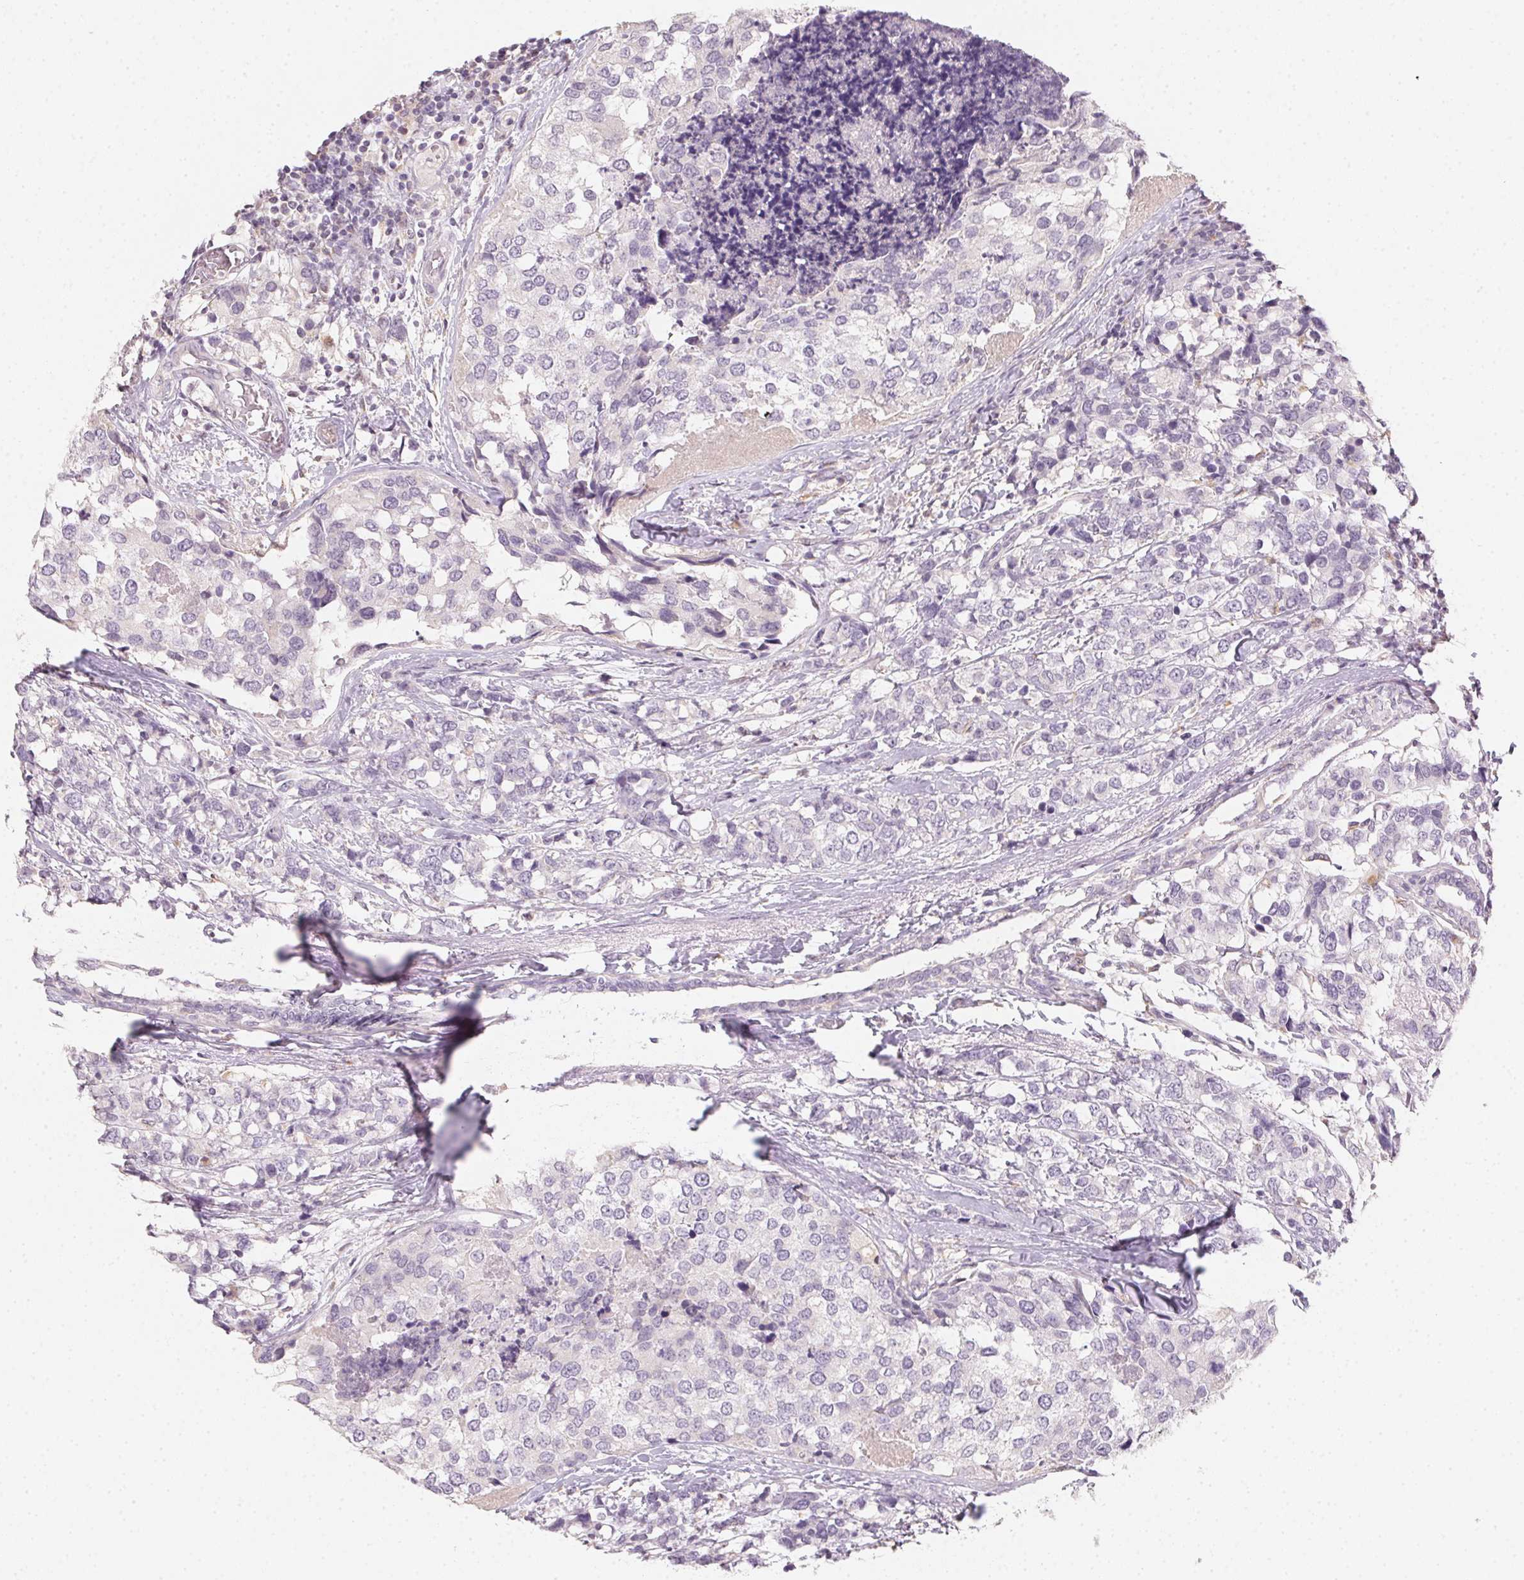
{"staining": {"intensity": "negative", "quantity": "none", "location": "none"}, "tissue": "breast cancer", "cell_type": "Tumor cells", "image_type": "cancer", "snomed": [{"axis": "morphology", "description": "Lobular carcinoma"}, {"axis": "topography", "description": "Breast"}], "caption": "Tumor cells are negative for brown protein staining in breast cancer.", "gene": "SLC6A18", "patient": {"sex": "female", "age": 59}}